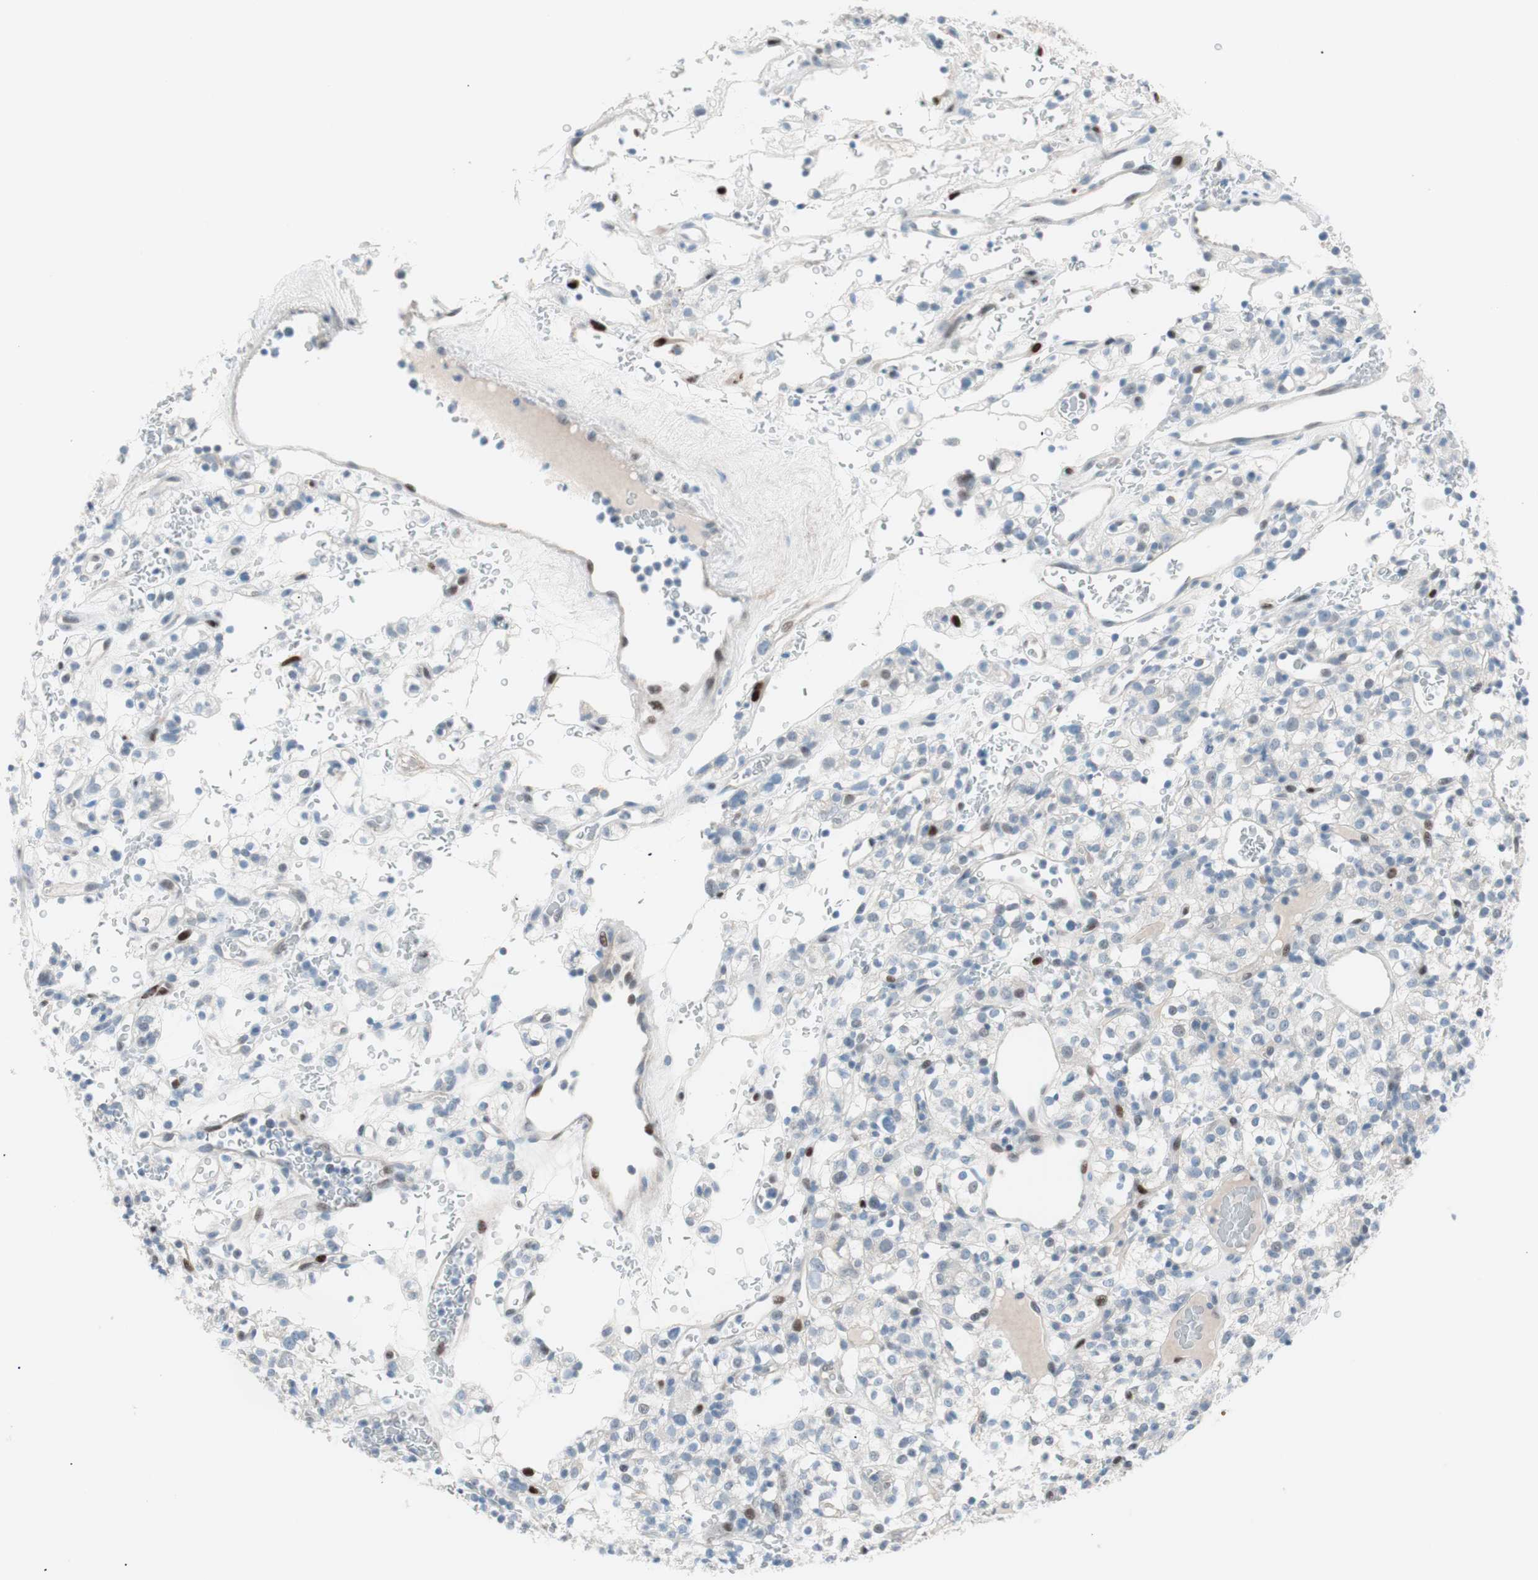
{"staining": {"intensity": "negative", "quantity": "none", "location": "none"}, "tissue": "renal cancer", "cell_type": "Tumor cells", "image_type": "cancer", "snomed": [{"axis": "morphology", "description": "Normal tissue, NOS"}, {"axis": "morphology", "description": "Adenocarcinoma, NOS"}, {"axis": "topography", "description": "Kidney"}], "caption": "Immunohistochemical staining of renal adenocarcinoma shows no significant staining in tumor cells.", "gene": "FOSL1", "patient": {"sex": "female", "age": 72}}